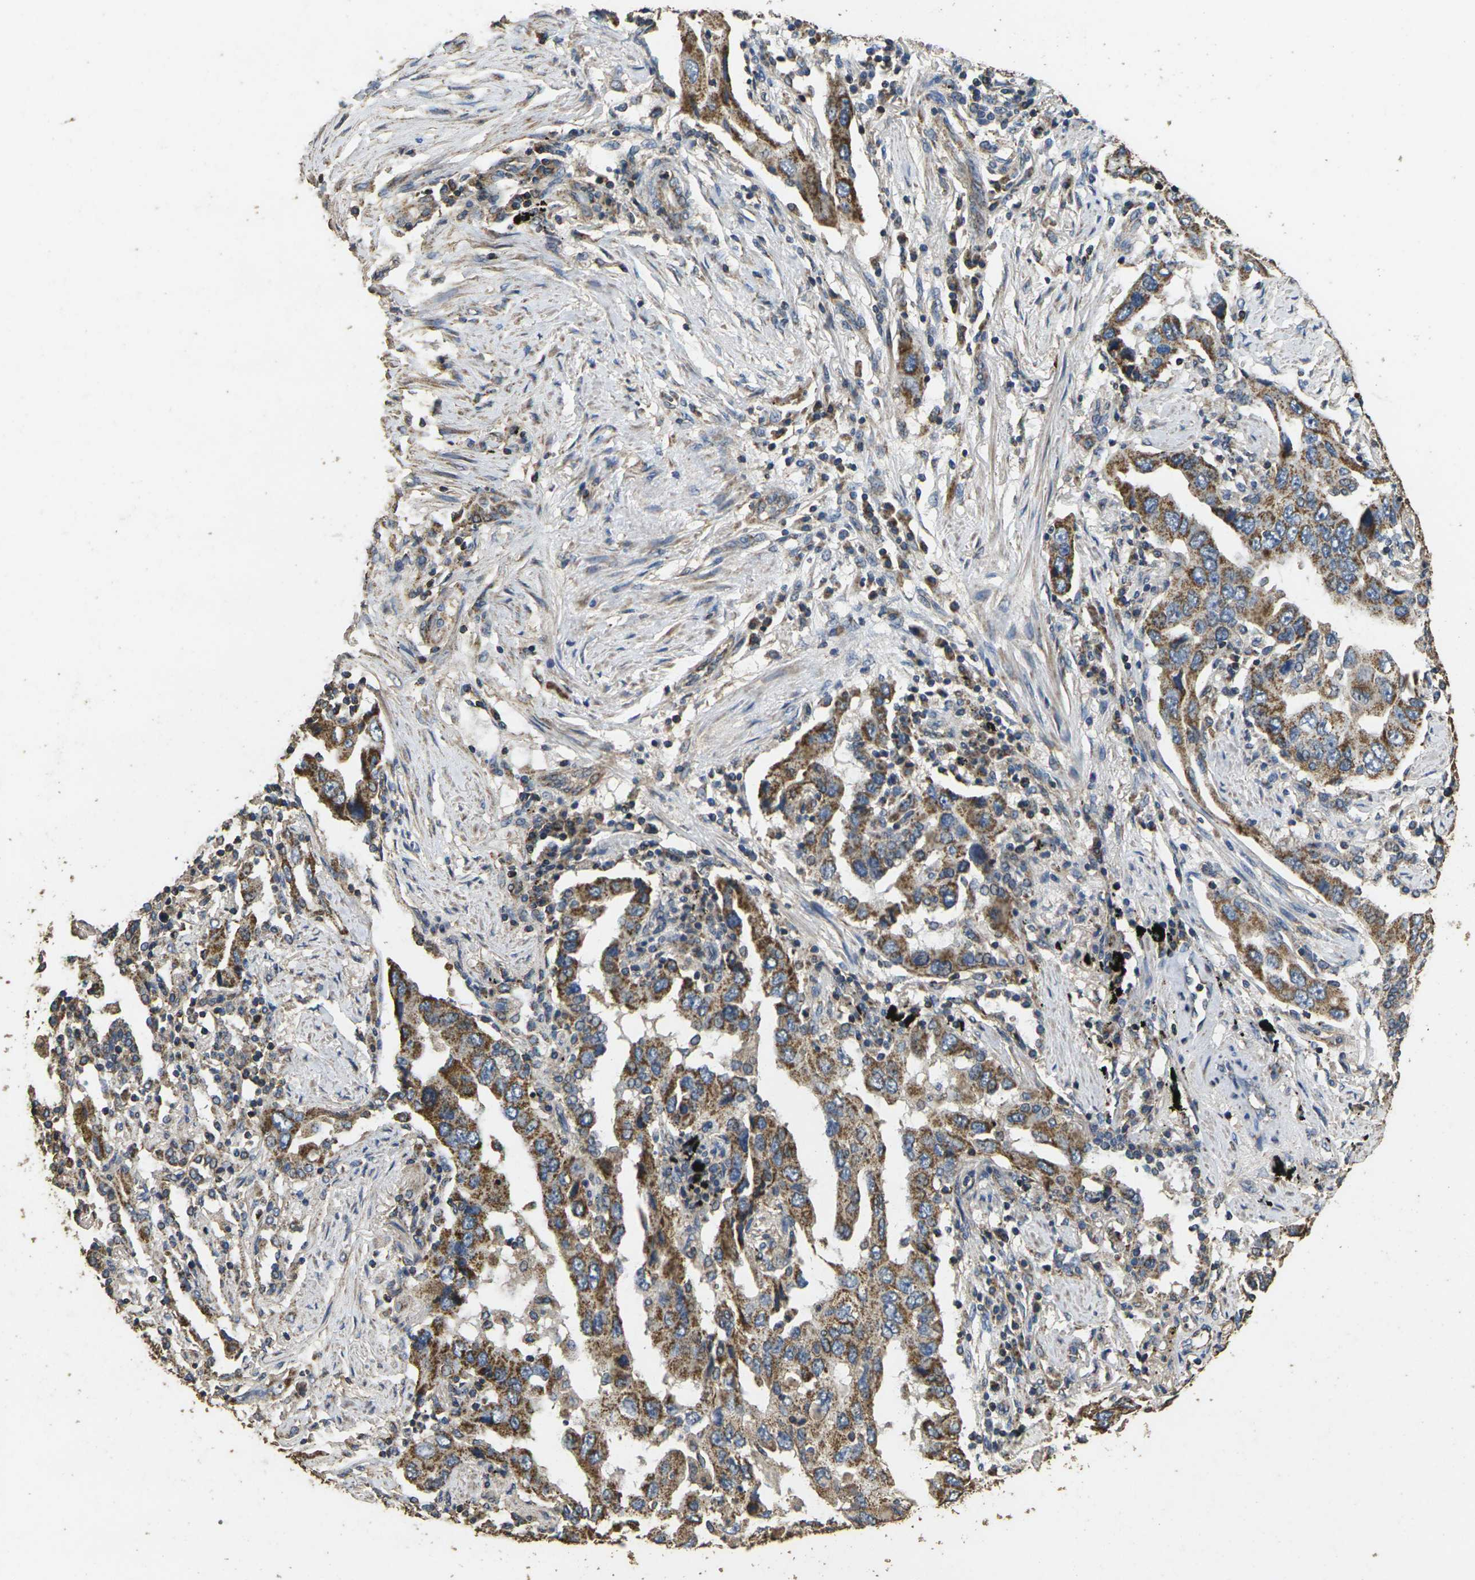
{"staining": {"intensity": "moderate", "quantity": ">75%", "location": "cytoplasmic/membranous"}, "tissue": "lung cancer", "cell_type": "Tumor cells", "image_type": "cancer", "snomed": [{"axis": "morphology", "description": "Adenocarcinoma, NOS"}, {"axis": "topography", "description": "Lung"}], "caption": "The image shows a brown stain indicating the presence of a protein in the cytoplasmic/membranous of tumor cells in lung cancer. (IHC, brightfield microscopy, high magnification).", "gene": "MAPK11", "patient": {"sex": "female", "age": 65}}